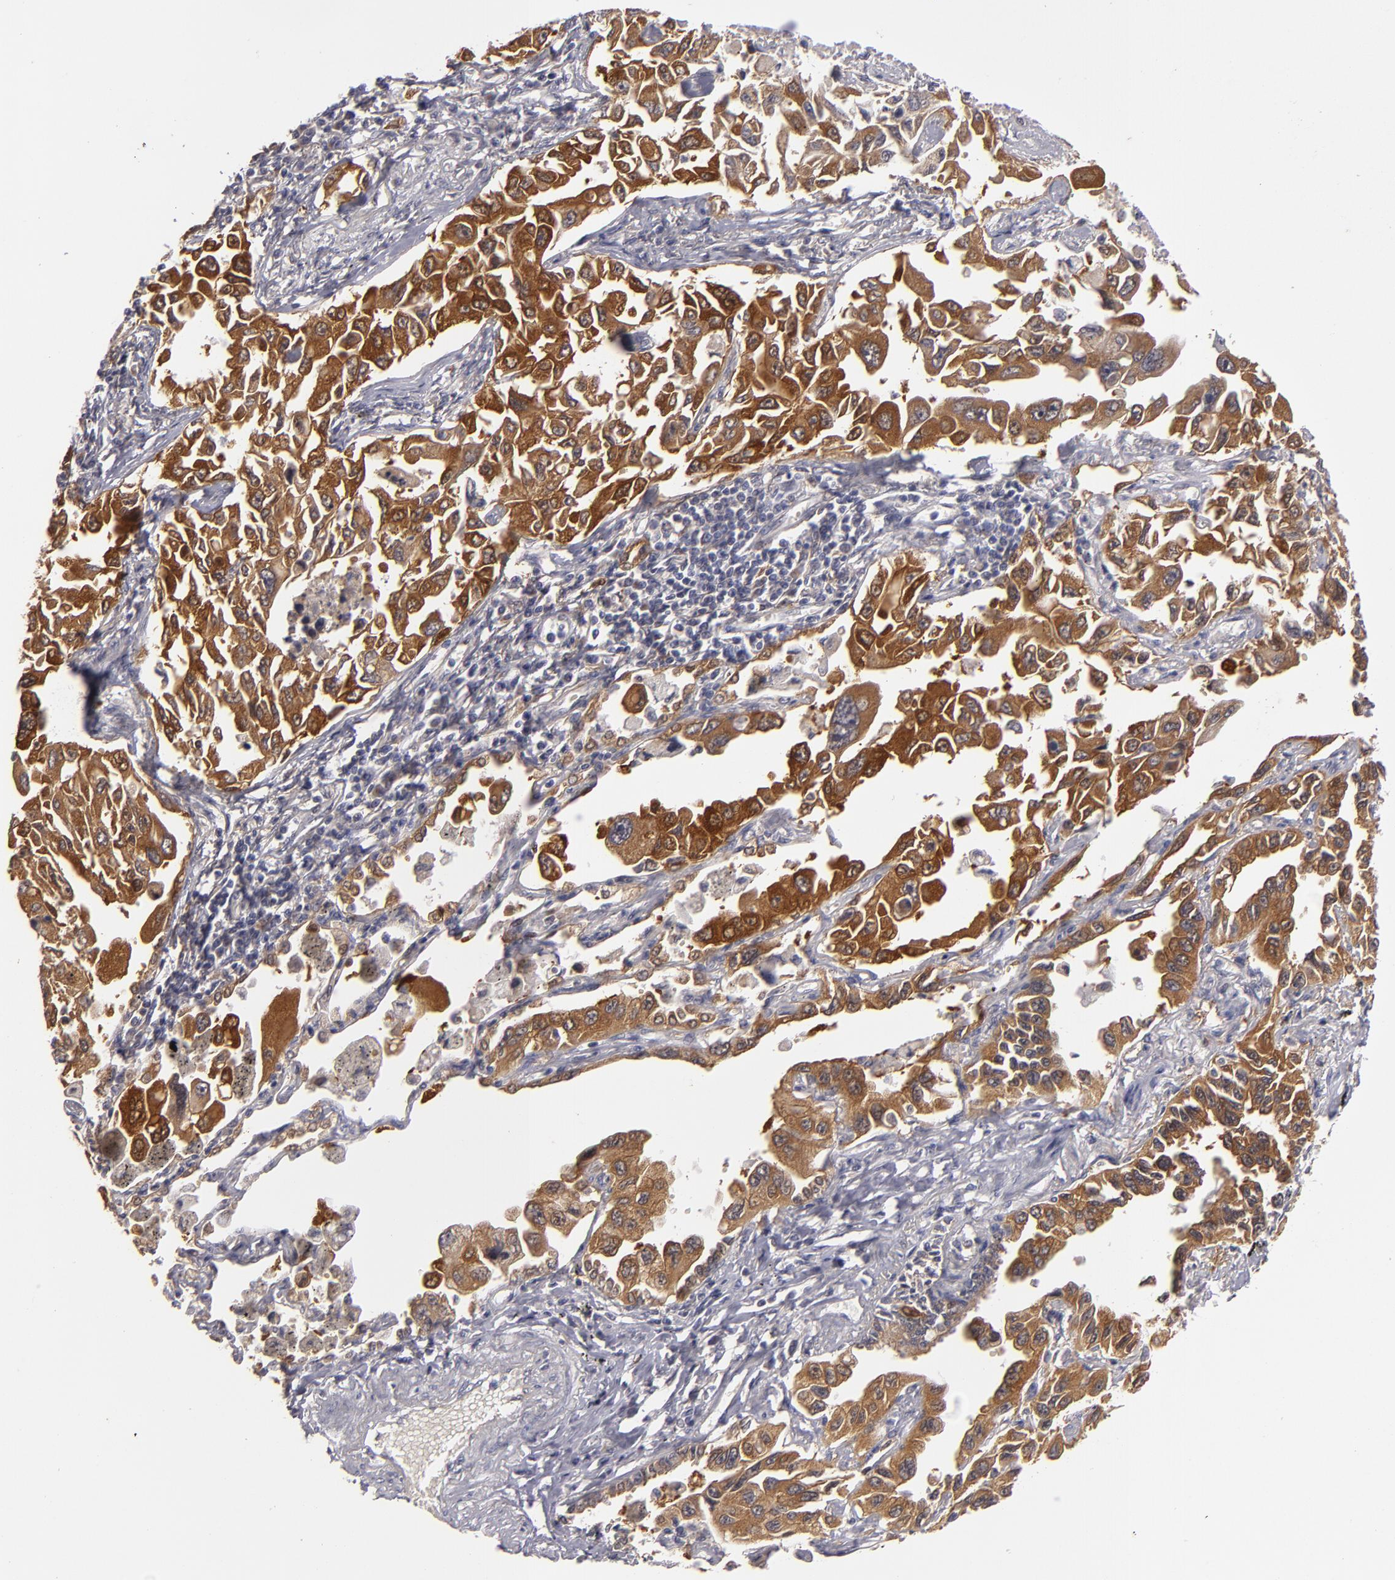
{"staining": {"intensity": "strong", "quantity": ">75%", "location": "cytoplasmic/membranous"}, "tissue": "lung cancer", "cell_type": "Tumor cells", "image_type": "cancer", "snomed": [{"axis": "morphology", "description": "Adenocarcinoma, NOS"}, {"axis": "topography", "description": "Lung"}], "caption": "Immunohistochemical staining of lung cancer displays high levels of strong cytoplasmic/membranous protein positivity in about >75% of tumor cells.", "gene": "SH2D4A", "patient": {"sex": "male", "age": 64}}